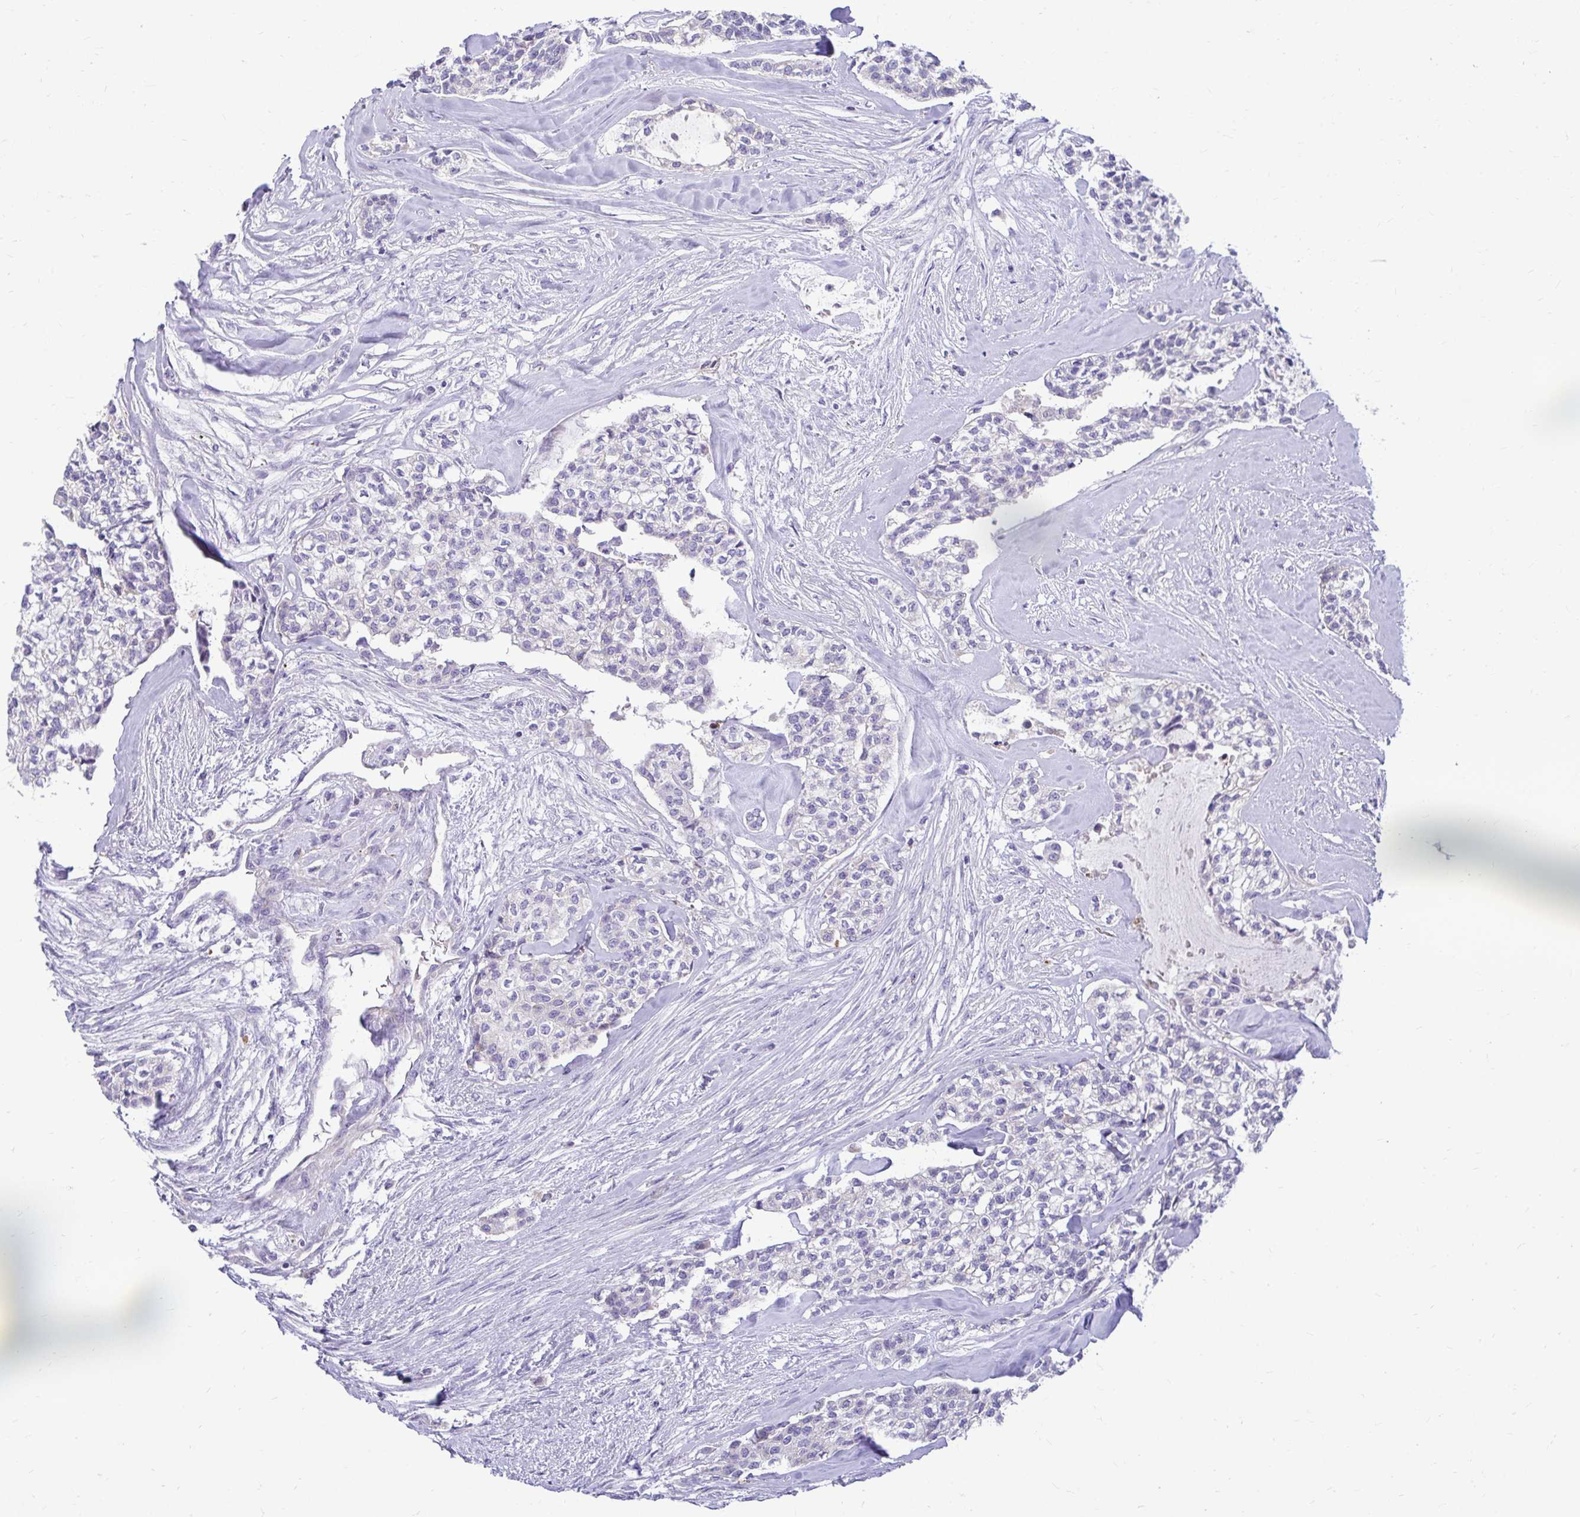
{"staining": {"intensity": "negative", "quantity": "none", "location": "none"}, "tissue": "head and neck cancer", "cell_type": "Tumor cells", "image_type": "cancer", "snomed": [{"axis": "morphology", "description": "Adenocarcinoma, NOS"}, {"axis": "topography", "description": "Head-Neck"}], "caption": "Histopathology image shows no protein positivity in tumor cells of head and neck cancer (adenocarcinoma) tissue.", "gene": "PKN3", "patient": {"sex": "male", "age": 81}}